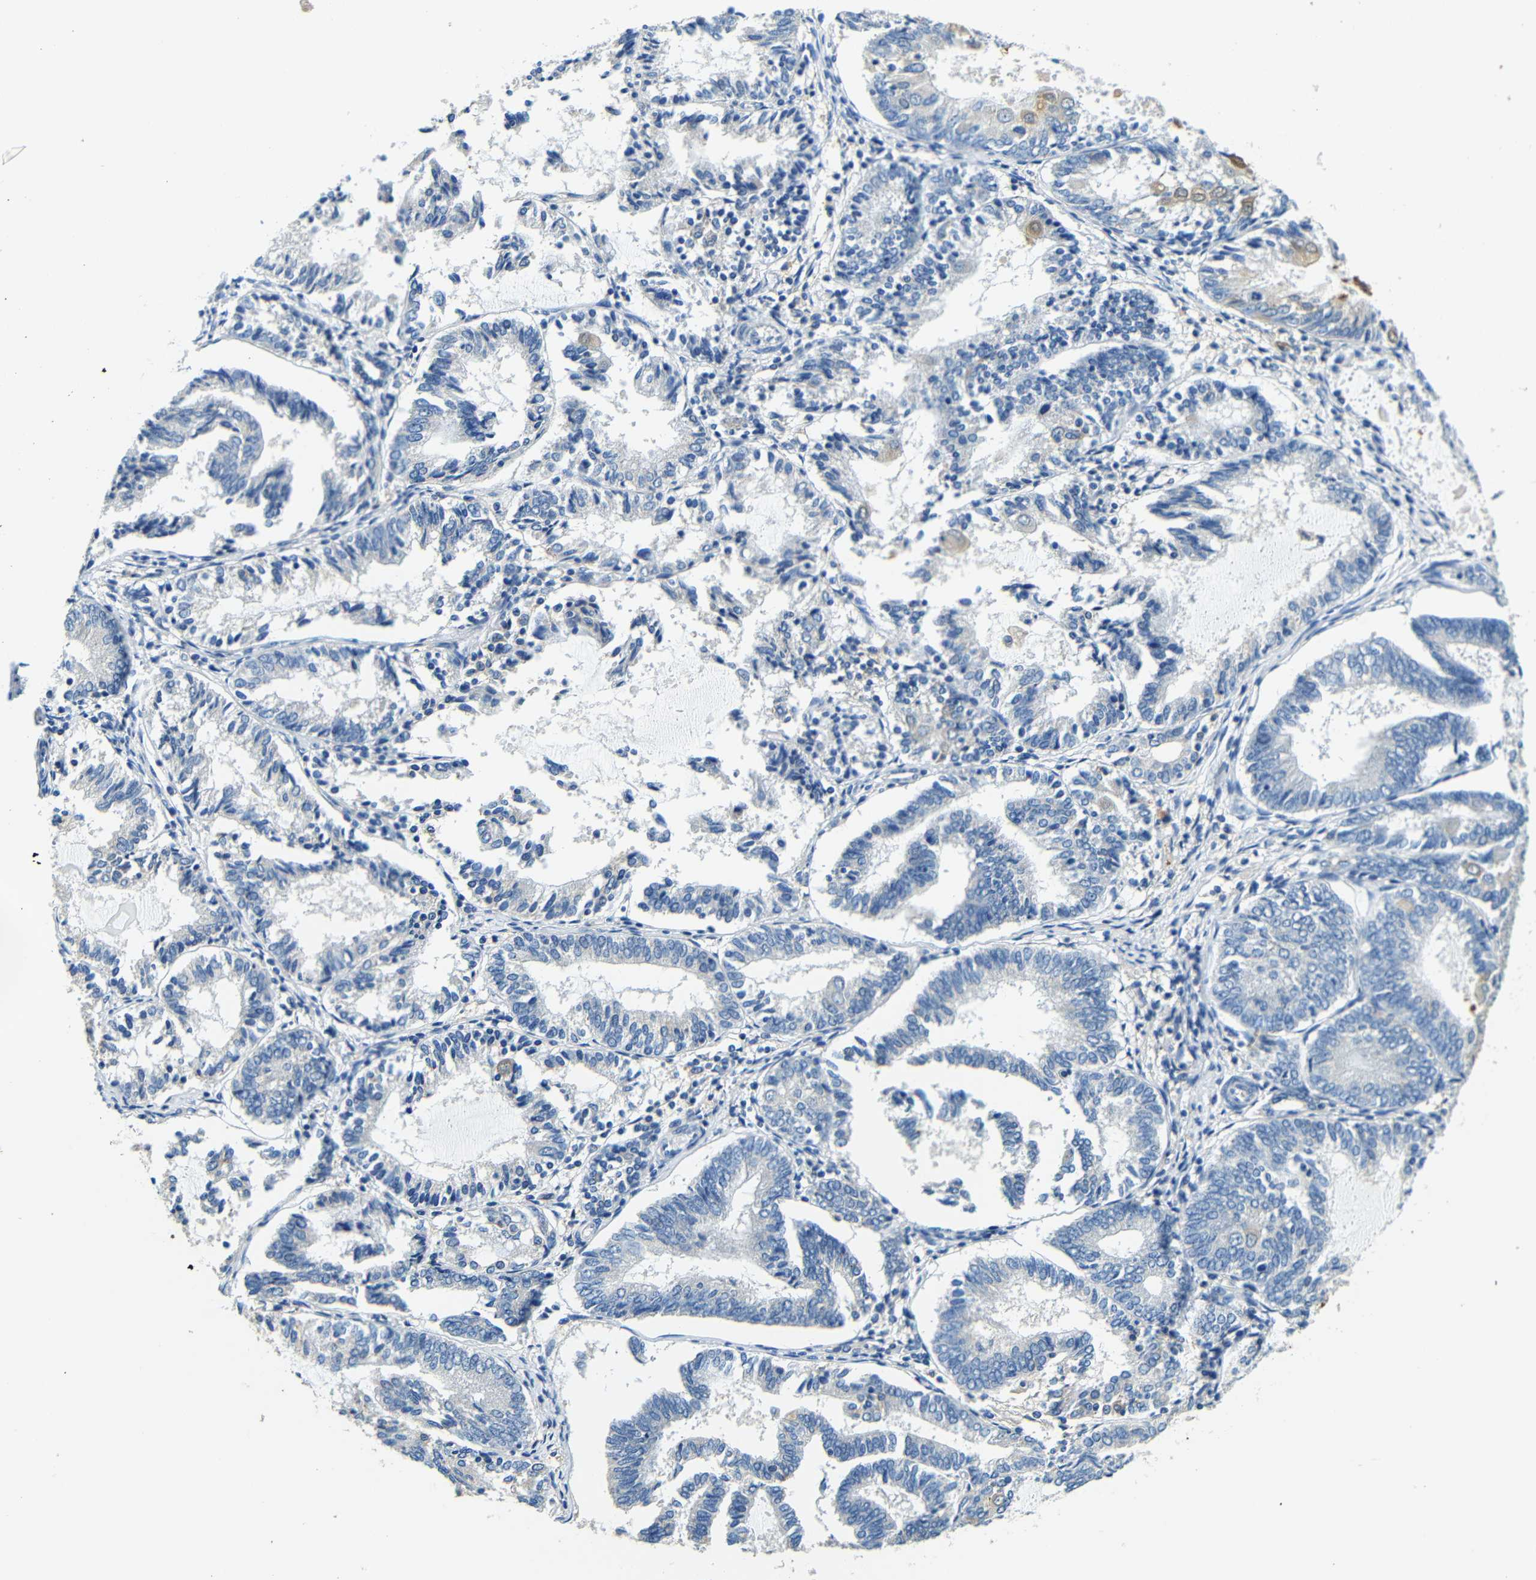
{"staining": {"intensity": "negative", "quantity": "none", "location": "none"}, "tissue": "endometrial cancer", "cell_type": "Tumor cells", "image_type": "cancer", "snomed": [{"axis": "morphology", "description": "Adenocarcinoma, NOS"}, {"axis": "topography", "description": "Endometrium"}], "caption": "Immunohistochemistry of human adenocarcinoma (endometrial) reveals no staining in tumor cells. (DAB immunohistochemistry visualized using brightfield microscopy, high magnification).", "gene": "FMO5", "patient": {"sex": "female", "age": 81}}